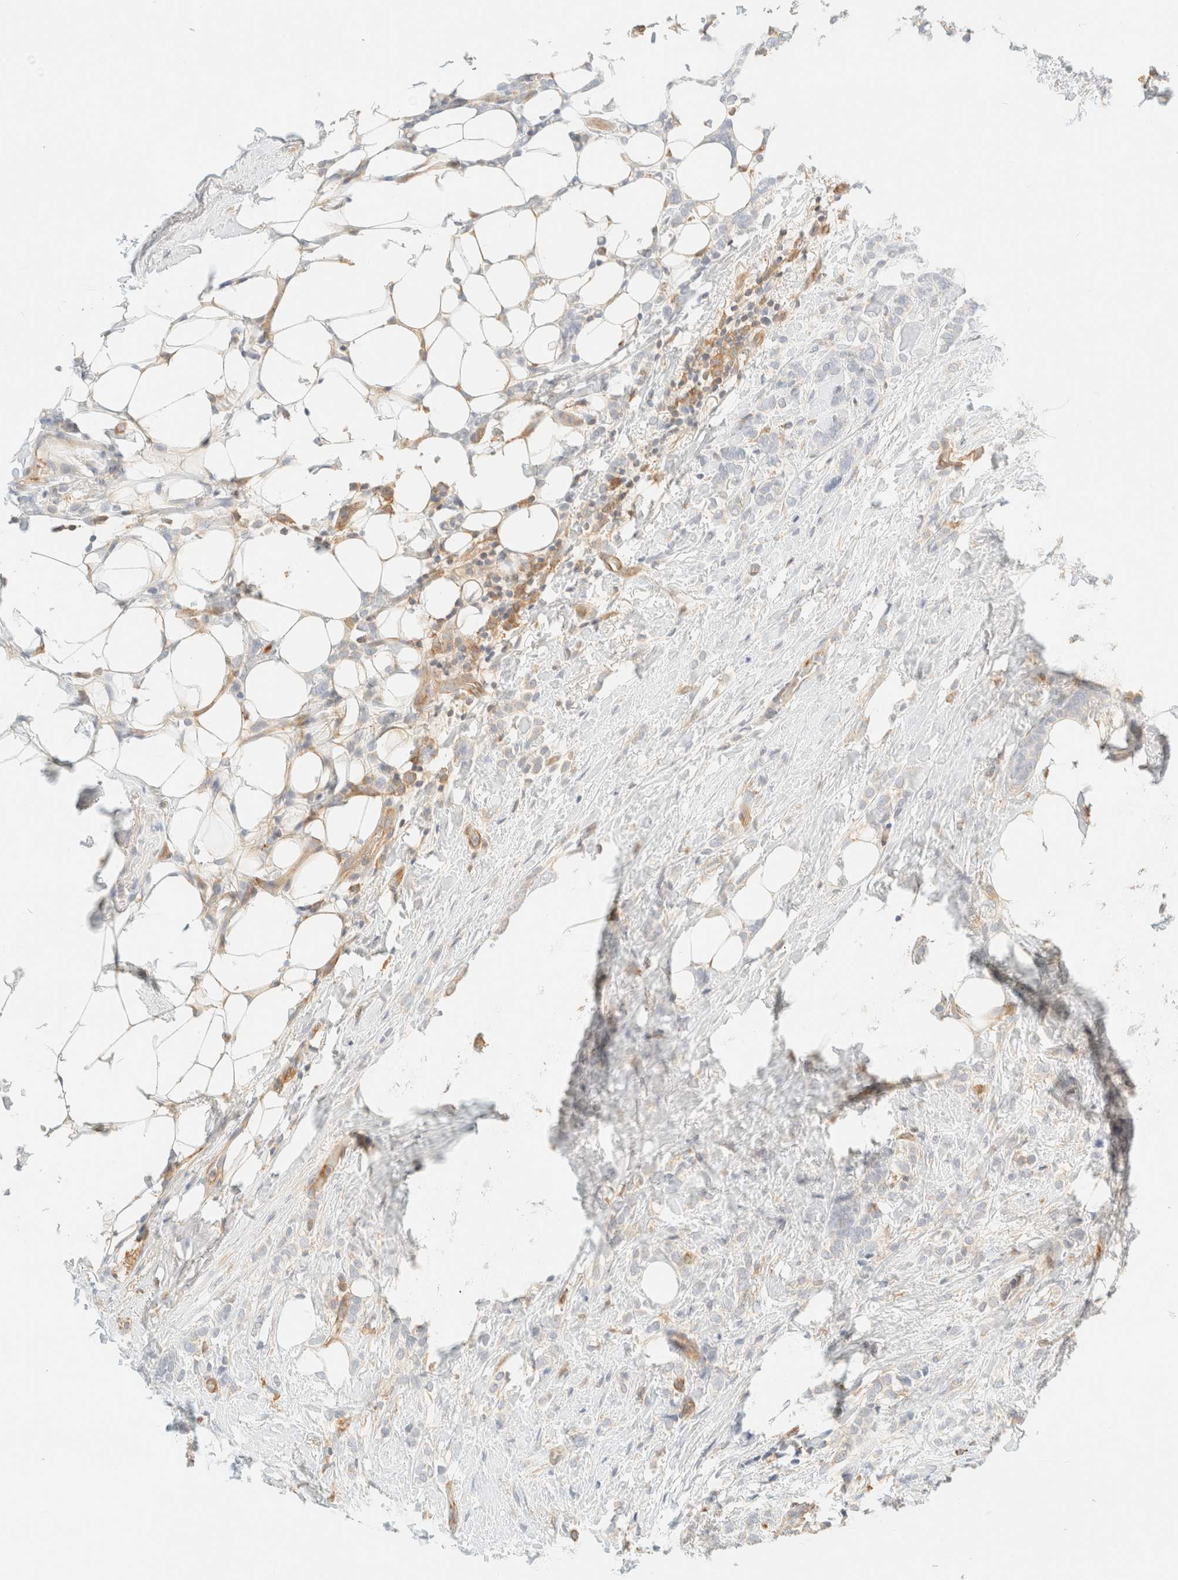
{"staining": {"intensity": "negative", "quantity": "none", "location": "none"}, "tissue": "breast cancer", "cell_type": "Tumor cells", "image_type": "cancer", "snomed": [{"axis": "morphology", "description": "Lobular carcinoma"}, {"axis": "topography", "description": "Breast"}], "caption": "The micrograph displays no staining of tumor cells in breast lobular carcinoma.", "gene": "FHOD1", "patient": {"sex": "female", "age": 50}}